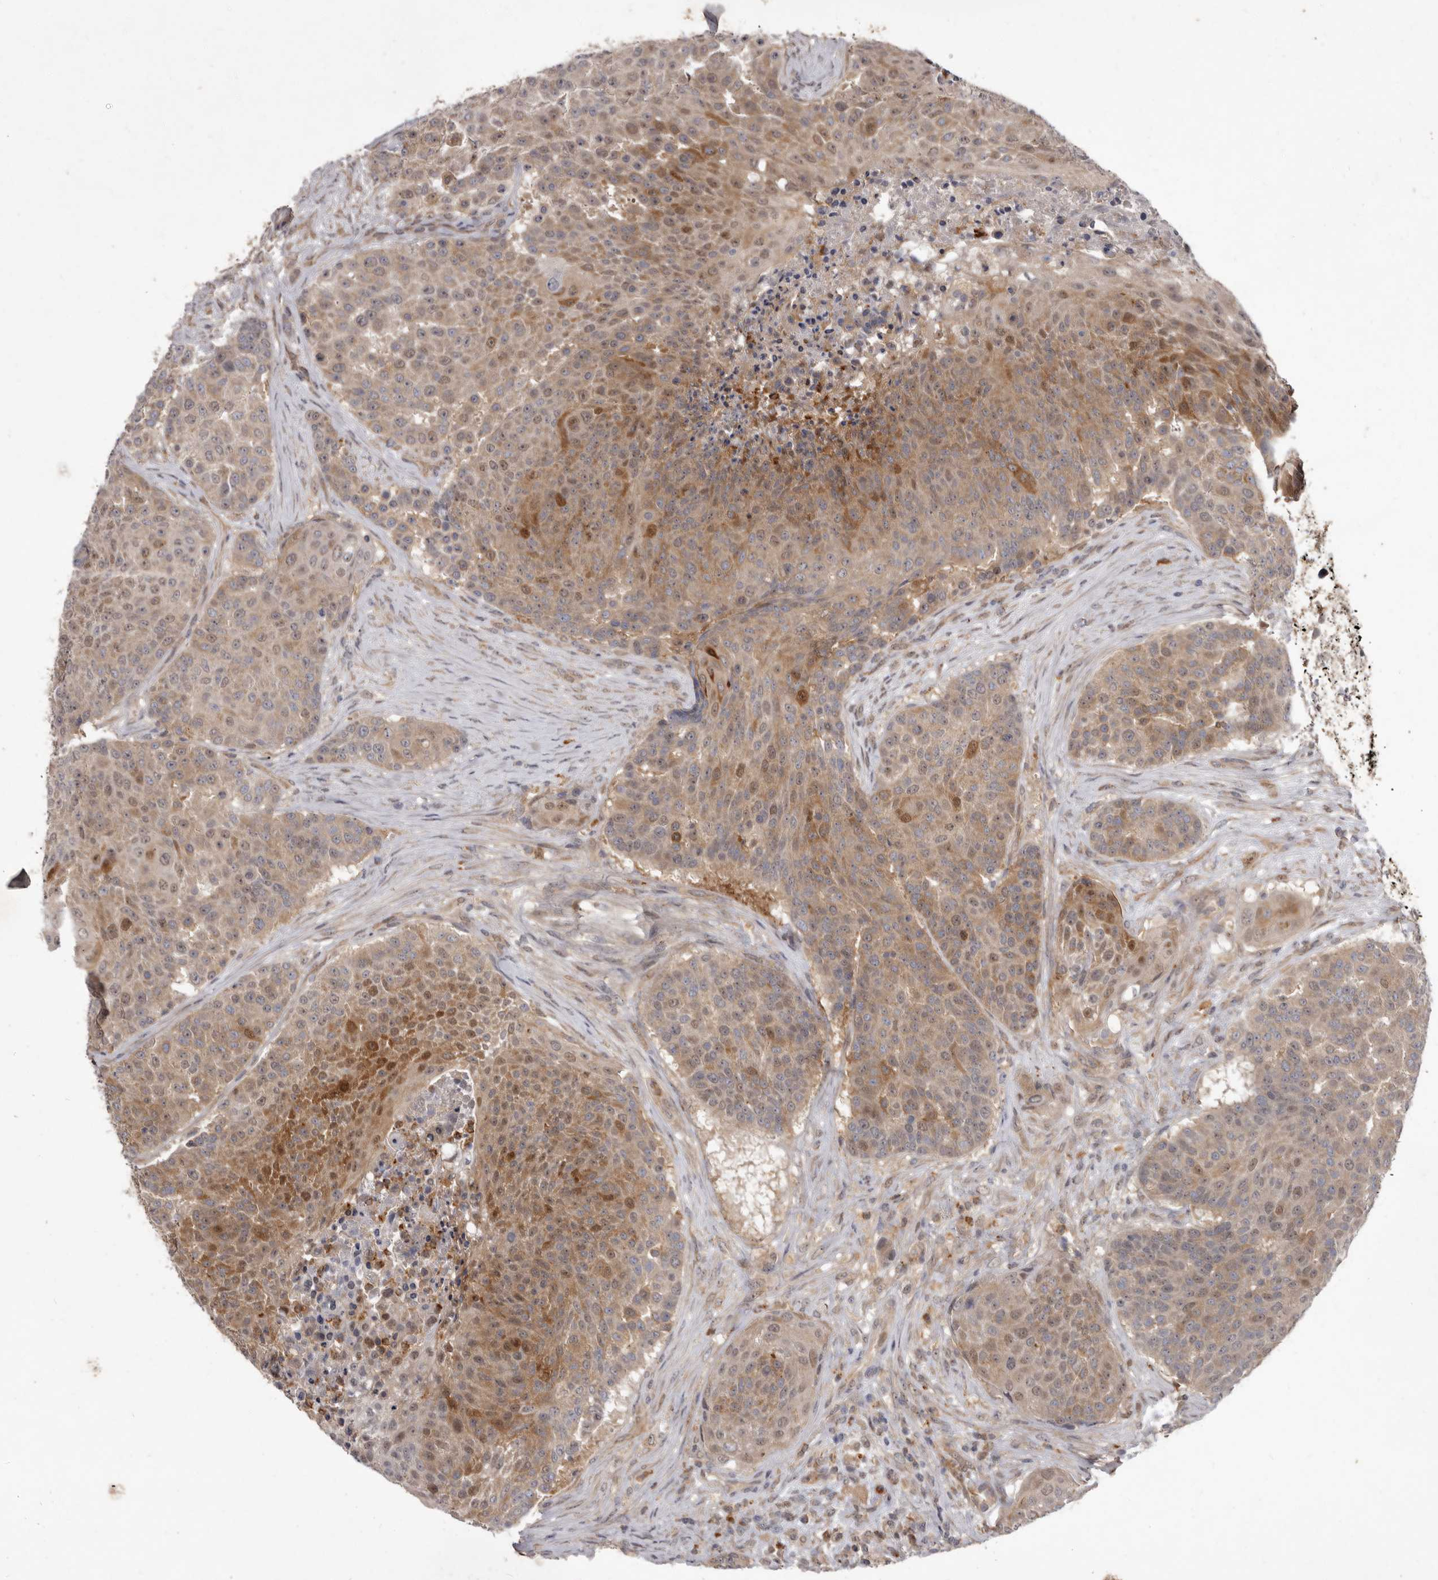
{"staining": {"intensity": "moderate", "quantity": "25%-75%", "location": "cytoplasmic/membranous,nuclear"}, "tissue": "urothelial cancer", "cell_type": "Tumor cells", "image_type": "cancer", "snomed": [{"axis": "morphology", "description": "Urothelial carcinoma, High grade"}, {"axis": "topography", "description": "Urinary bladder"}], "caption": "Urothelial cancer stained with IHC displays moderate cytoplasmic/membranous and nuclear staining in approximately 25%-75% of tumor cells. (DAB IHC with brightfield microscopy, high magnification).", "gene": "ACLY", "patient": {"sex": "female", "age": 63}}